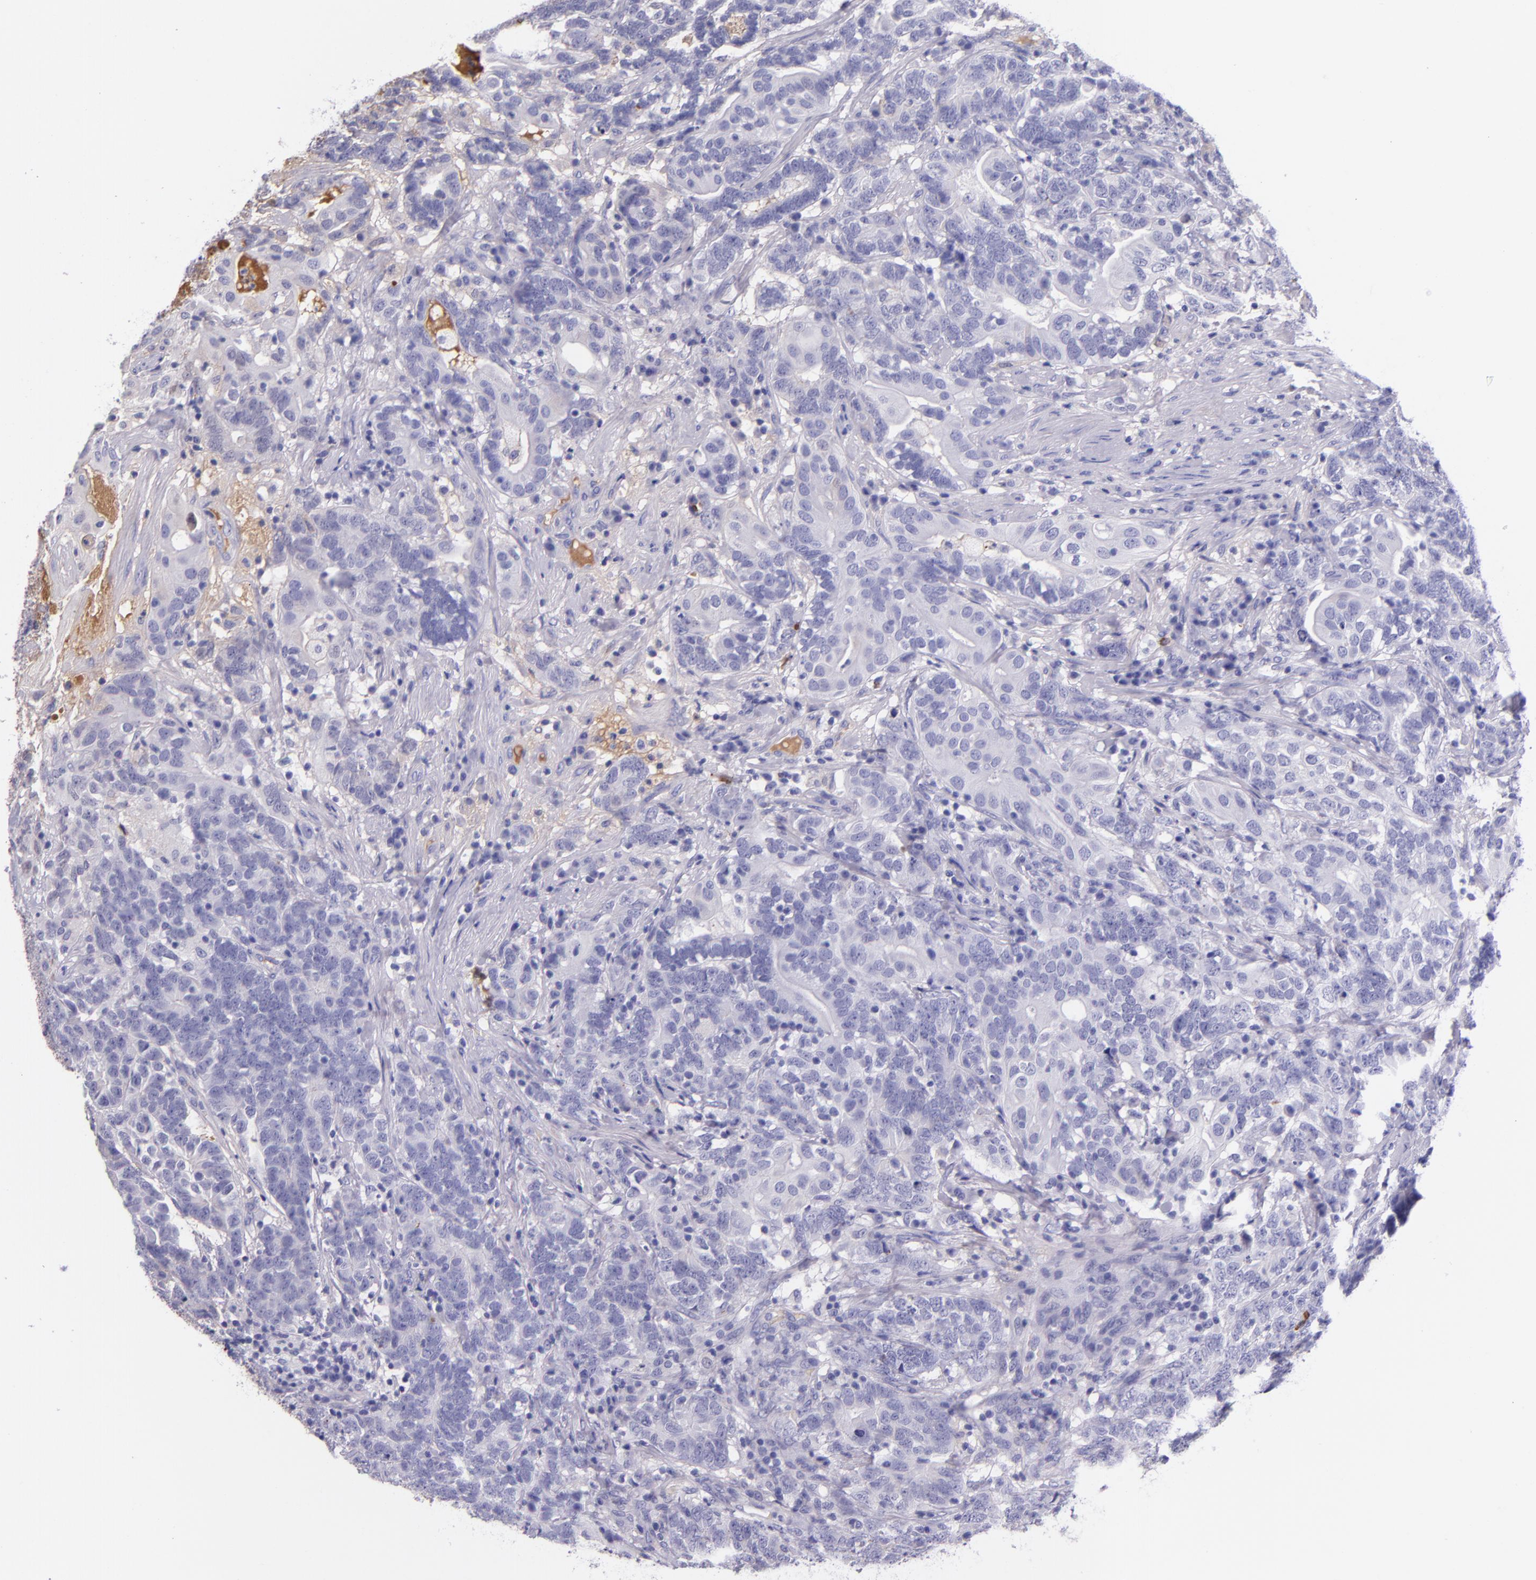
{"staining": {"intensity": "negative", "quantity": "none", "location": "none"}, "tissue": "testis cancer", "cell_type": "Tumor cells", "image_type": "cancer", "snomed": [{"axis": "morphology", "description": "Carcinoma, Embryonal, NOS"}, {"axis": "topography", "description": "Testis"}], "caption": "Tumor cells show no significant protein positivity in embryonal carcinoma (testis).", "gene": "KNG1", "patient": {"sex": "male", "age": 26}}